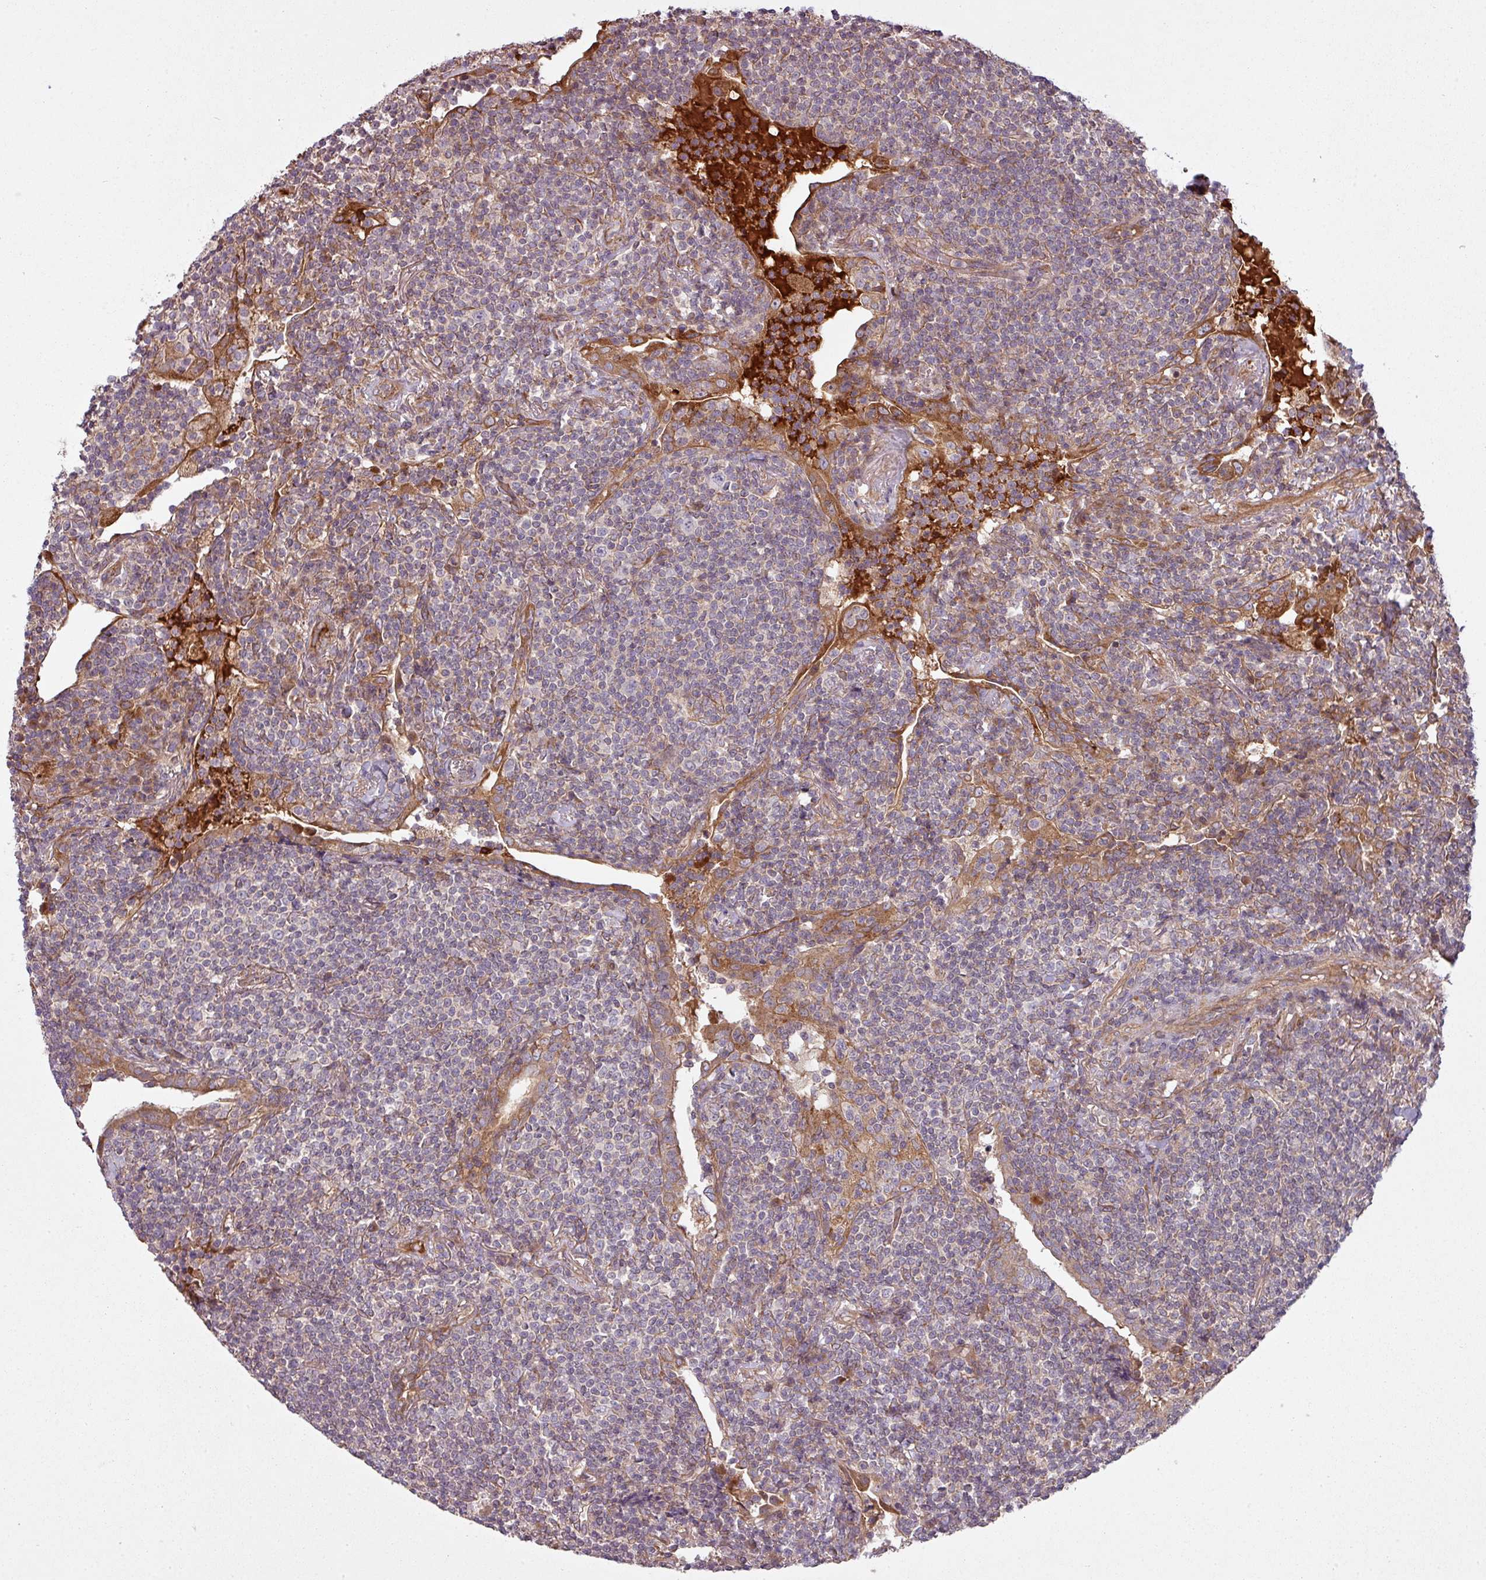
{"staining": {"intensity": "weak", "quantity": "<25%", "location": "cytoplasmic/membranous"}, "tissue": "lymphoma", "cell_type": "Tumor cells", "image_type": "cancer", "snomed": [{"axis": "morphology", "description": "Malignant lymphoma, non-Hodgkin's type, Low grade"}, {"axis": "topography", "description": "Lung"}], "caption": "Immunohistochemical staining of human malignant lymphoma, non-Hodgkin's type (low-grade) displays no significant positivity in tumor cells.", "gene": "SNRNP25", "patient": {"sex": "female", "age": 71}}